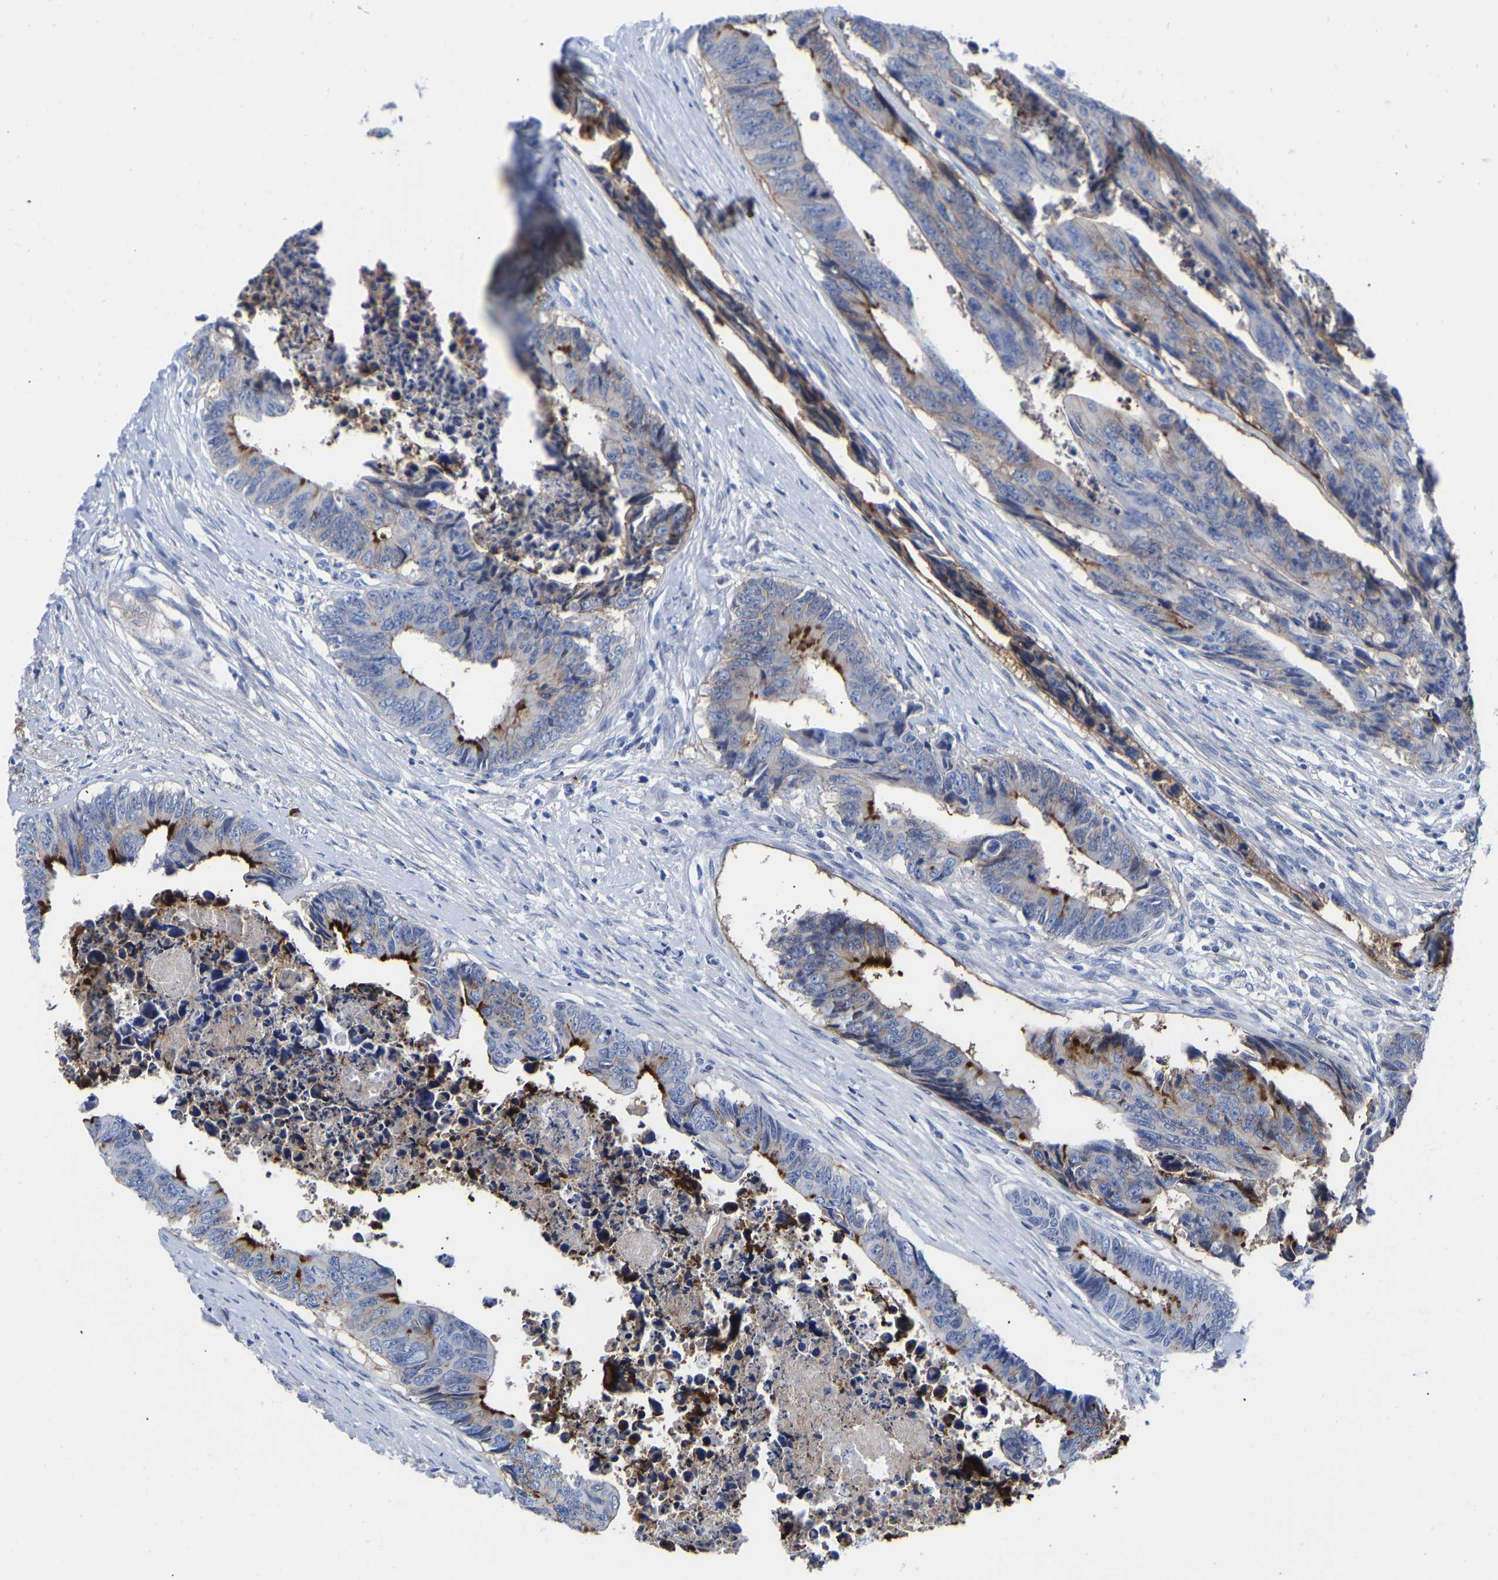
{"staining": {"intensity": "strong", "quantity": "<25%", "location": "cytoplasmic/membranous"}, "tissue": "colorectal cancer", "cell_type": "Tumor cells", "image_type": "cancer", "snomed": [{"axis": "morphology", "description": "Adenocarcinoma, NOS"}, {"axis": "topography", "description": "Rectum"}], "caption": "Strong cytoplasmic/membranous protein staining is seen in approximately <25% of tumor cells in colorectal cancer.", "gene": "GPA33", "patient": {"sex": "male", "age": 84}}